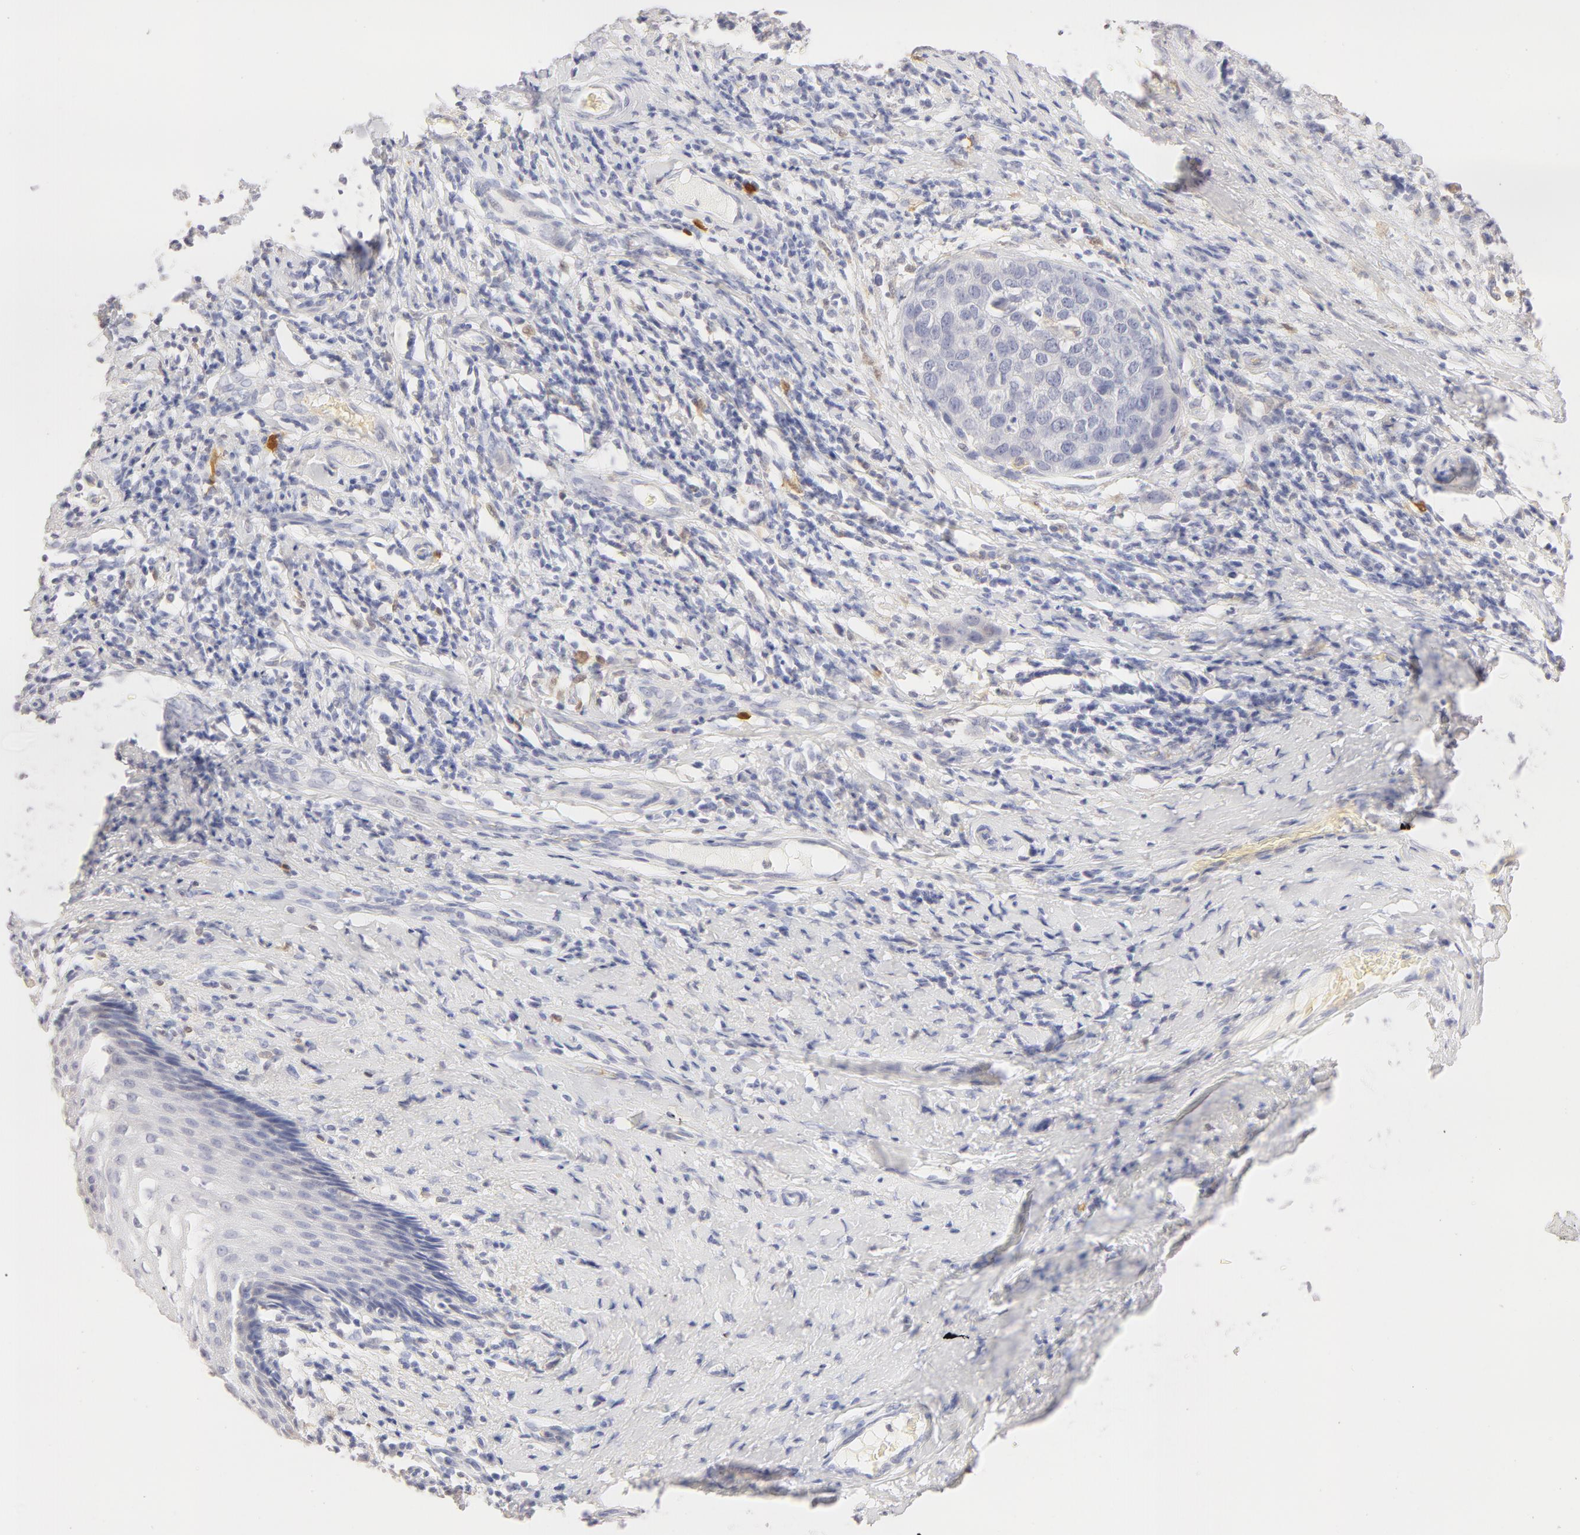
{"staining": {"intensity": "negative", "quantity": "none", "location": "none"}, "tissue": "cervical cancer", "cell_type": "Tumor cells", "image_type": "cancer", "snomed": [{"axis": "morphology", "description": "Squamous cell carcinoma, NOS"}, {"axis": "topography", "description": "Cervix"}], "caption": "Tumor cells show no significant protein expression in squamous cell carcinoma (cervical).", "gene": "CA2", "patient": {"sex": "female", "age": 54}}